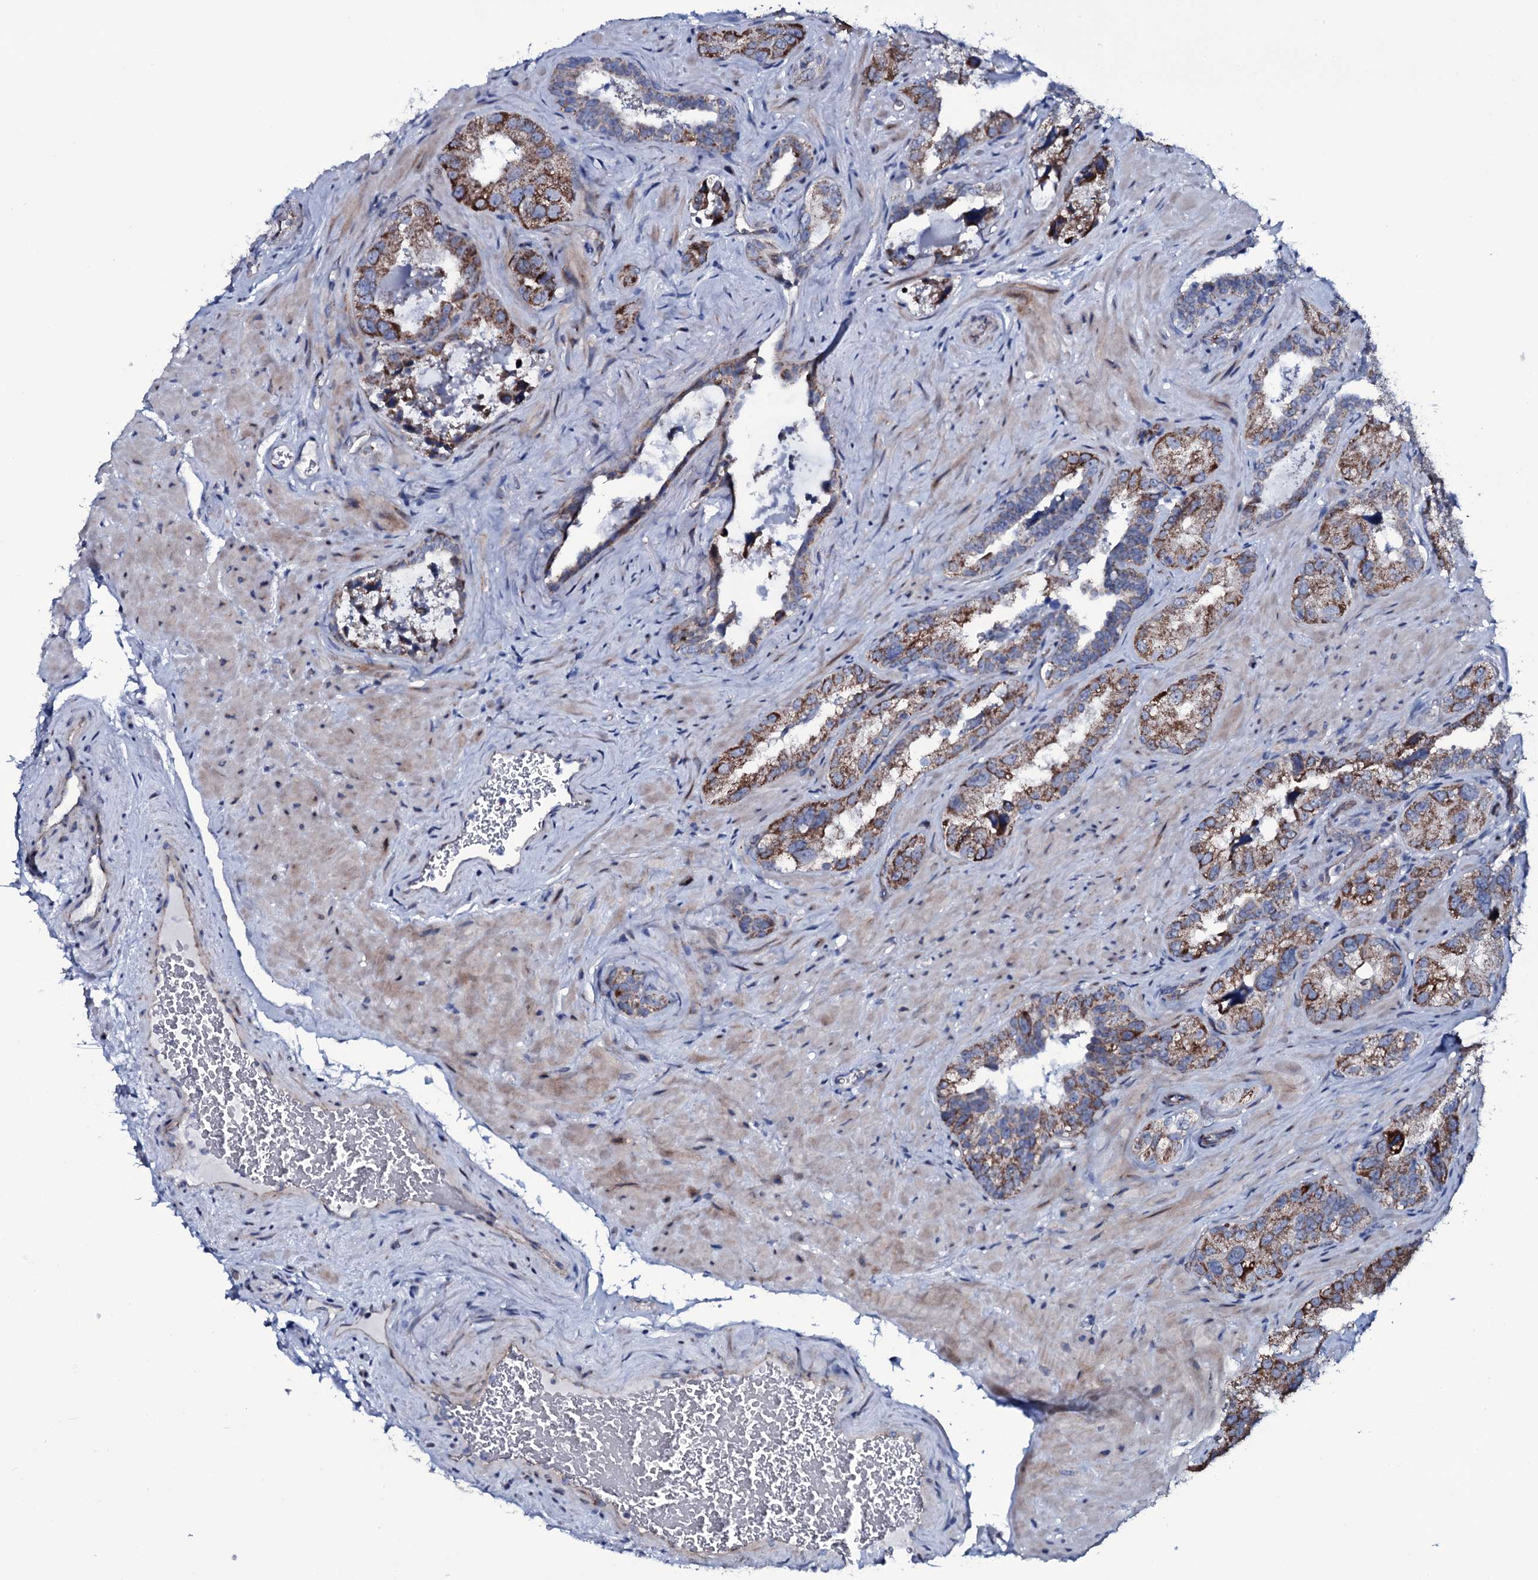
{"staining": {"intensity": "moderate", "quantity": "25%-75%", "location": "cytoplasmic/membranous"}, "tissue": "seminal vesicle", "cell_type": "Glandular cells", "image_type": "normal", "snomed": [{"axis": "morphology", "description": "Normal tissue, NOS"}, {"axis": "topography", "description": "Seminal veicle"}, {"axis": "topography", "description": "Peripheral nerve tissue"}], "caption": "DAB immunohistochemical staining of benign human seminal vesicle reveals moderate cytoplasmic/membranous protein staining in approximately 25%-75% of glandular cells.", "gene": "WIPF3", "patient": {"sex": "male", "age": 67}}